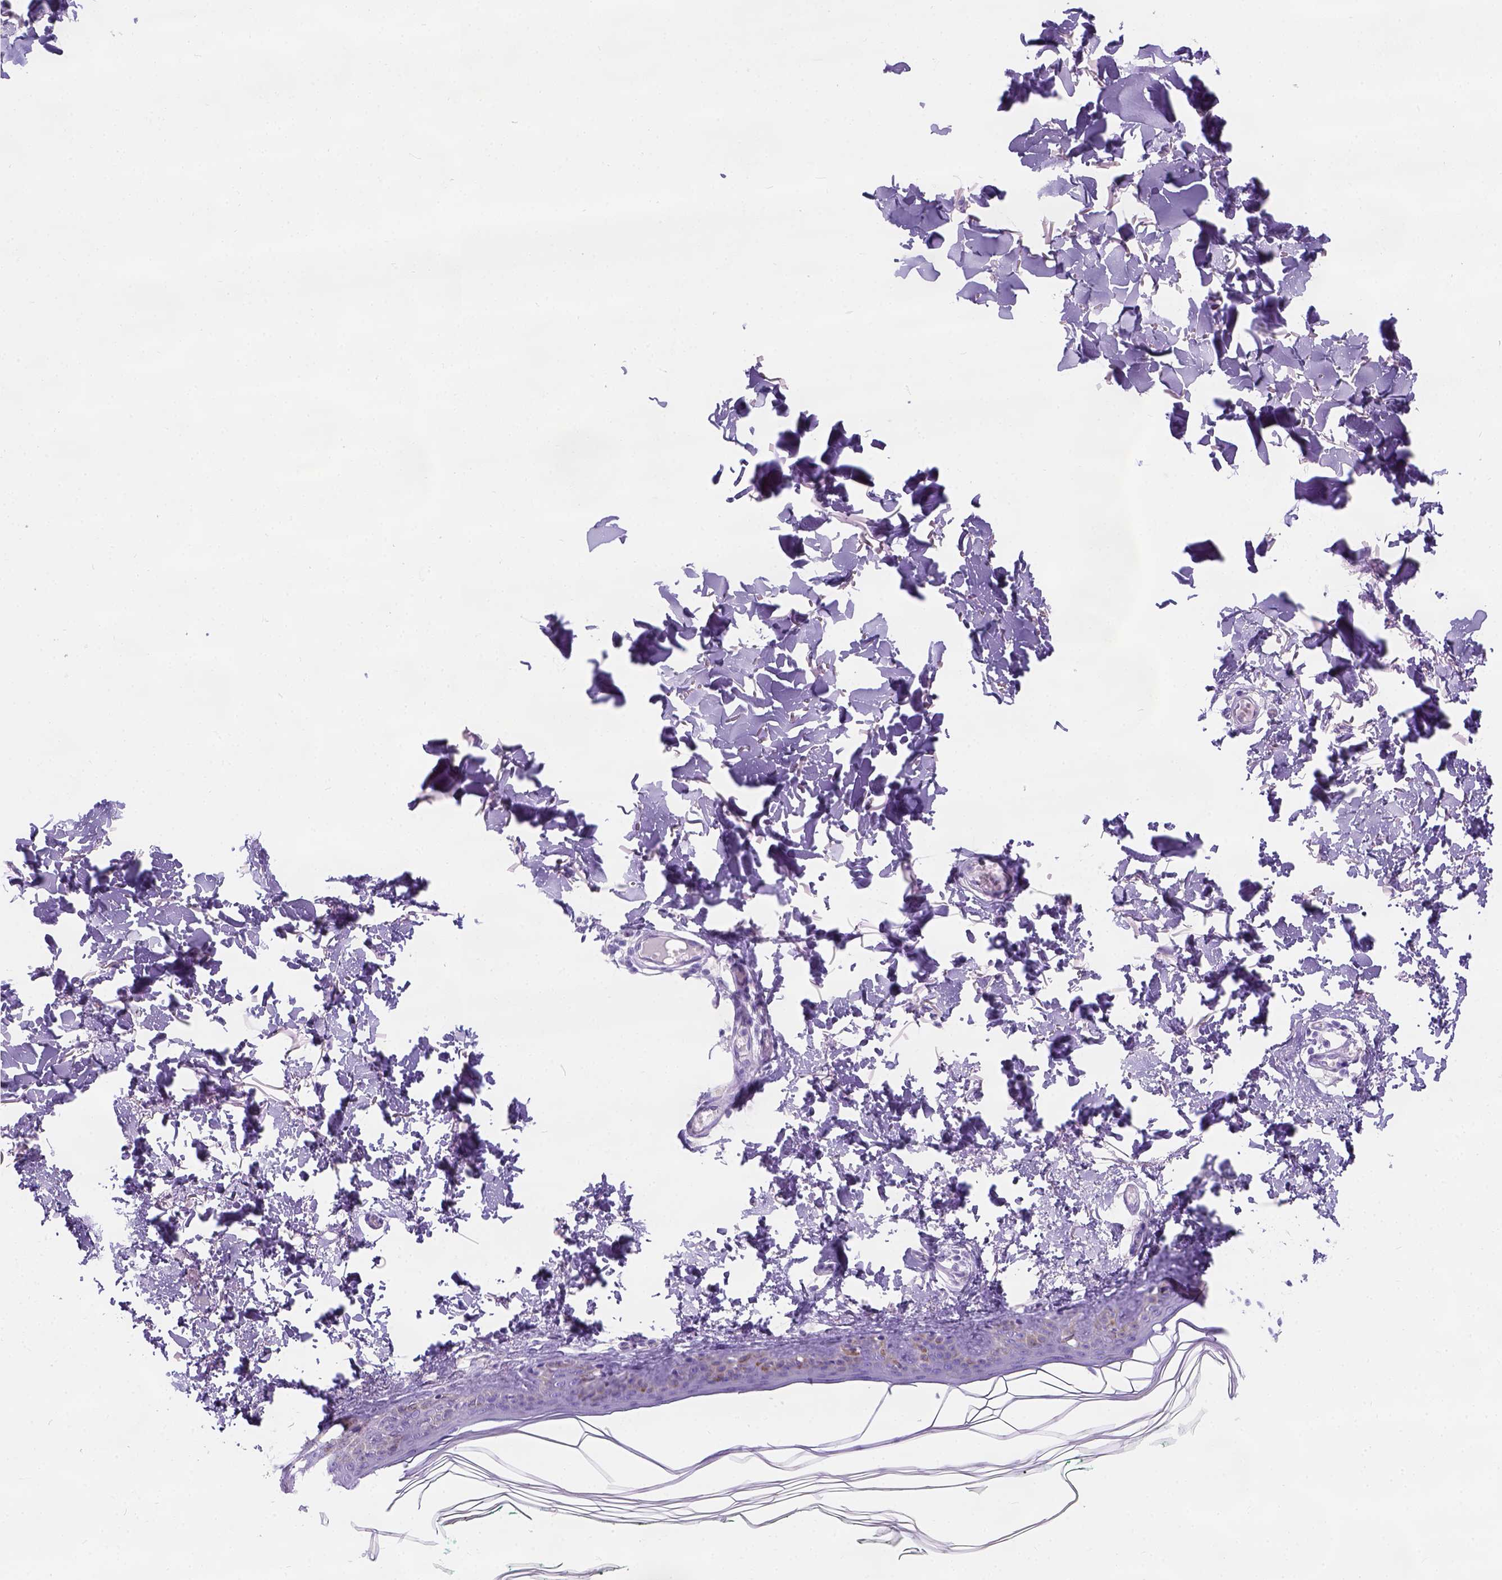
{"staining": {"intensity": "negative", "quantity": "none", "location": "none"}, "tissue": "skin", "cell_type": "Fibroblasts", "image_type": "normal", "snomed": [{"axis": "morphology", "description": "Normal tissue, NOS"}, {"axis": "topography", "description": "Skin"}, {"axis": "topography", "description": "Peripheral nerve tissue"}], "caption": "IHC histopathology image of benign skin: human skin stained with DAB (3,3'-diaminobenzidine) displays no significant protein staining in fibroblasts. (Immunohistochemistry, brightfield microscopy, high magnification).", "gene": "C7orf57", "patient": {"sex": "female", "age": 45}}